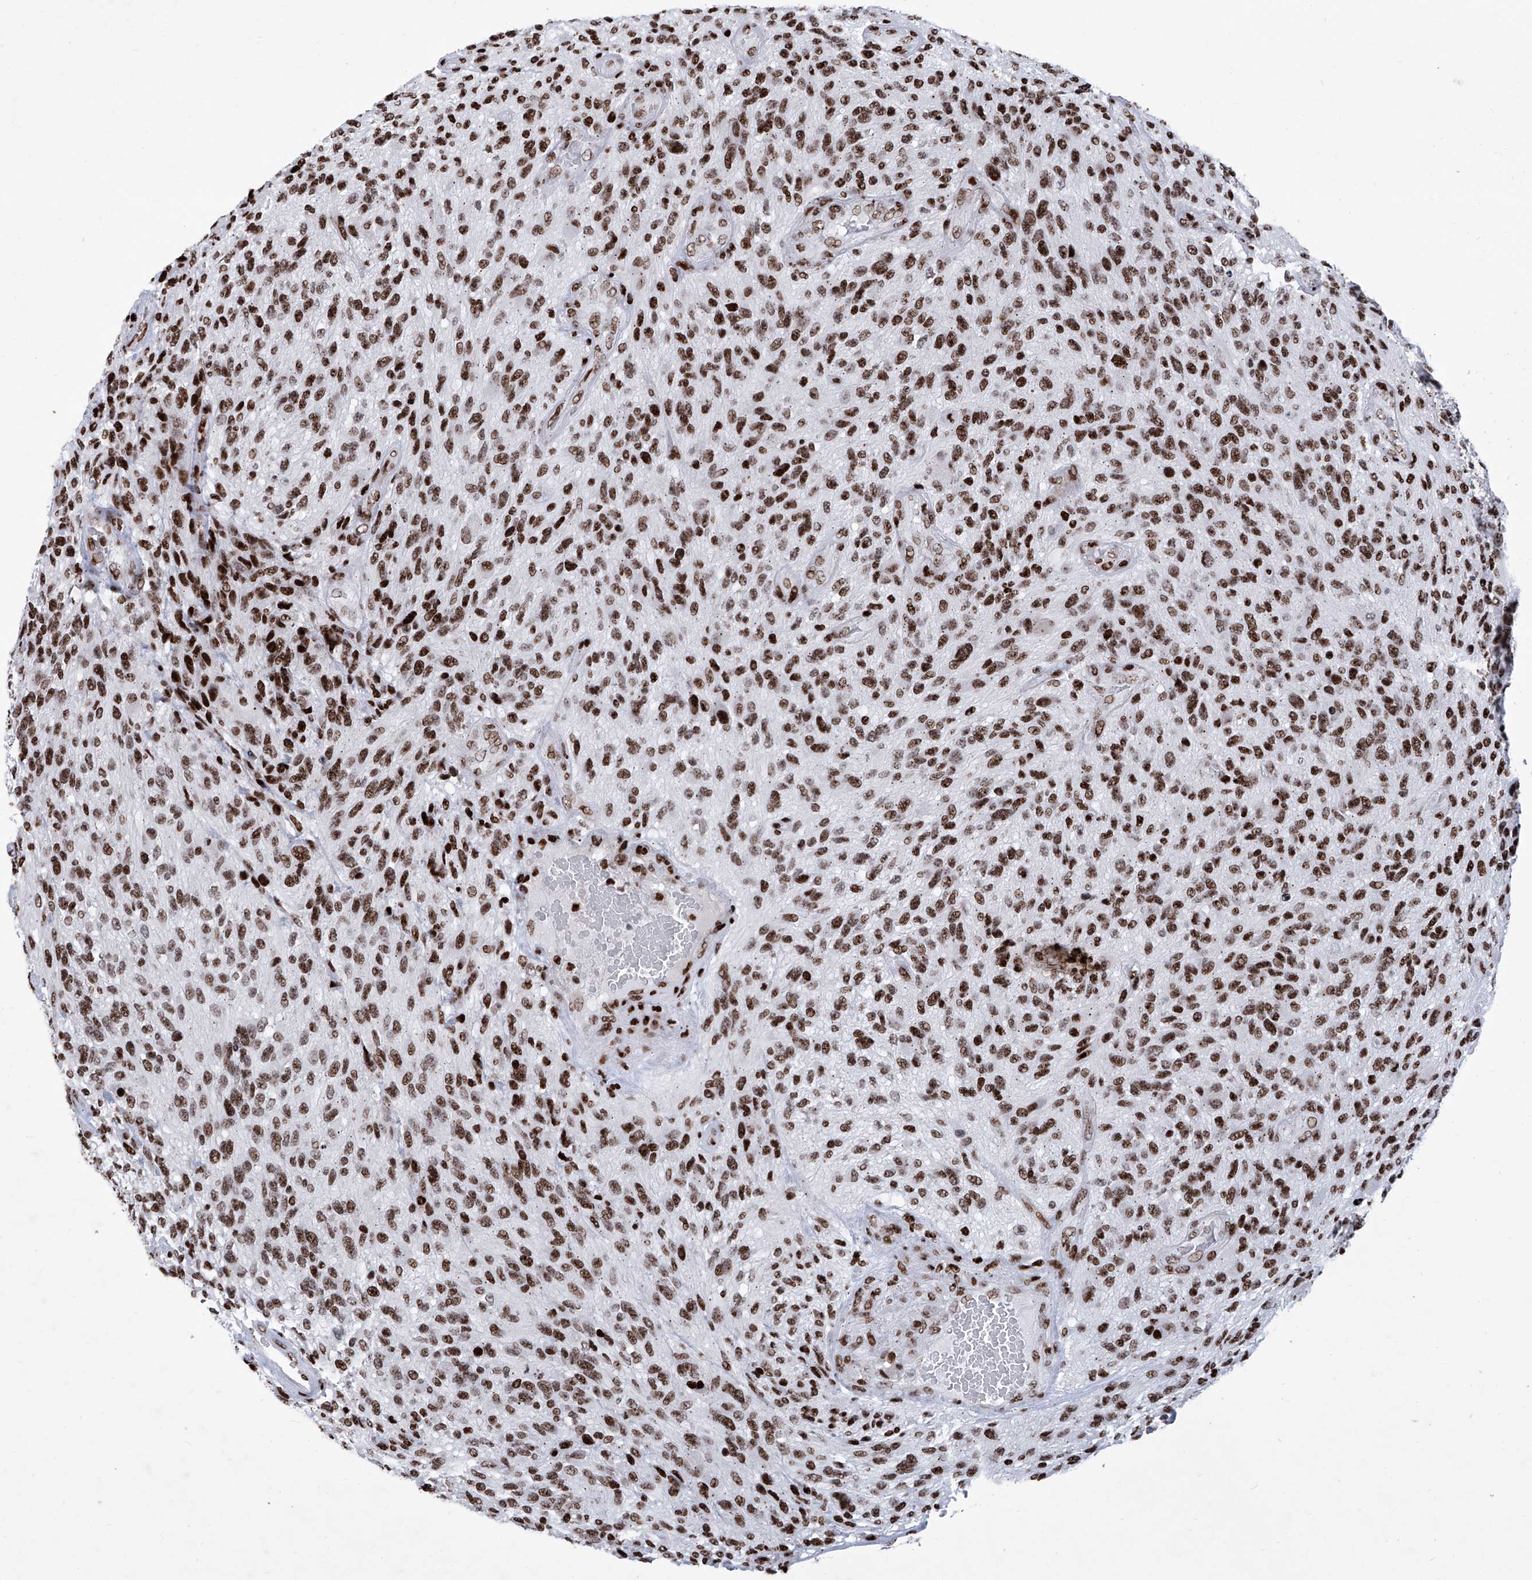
{"staining": {"intensity": "strong", "quantity": ">75%", "location": "nuclear"}, "tissue": "glioma", "cell_type": "Tumor cells", "image_type": "cancer", "snomed": [{"axis": "morphology", "description": "Glioma, malignant, High grade"}, {"axis": "topography", "description": "Brain"}], "caption": "Immunohistochemistry (IHC) (DAB) staining of glioma demonstrates strong nuclear protein positivity in about >75% of tumor cells.", "gene": "HEY2", "patient": {"sex": "male", "age": 47}}